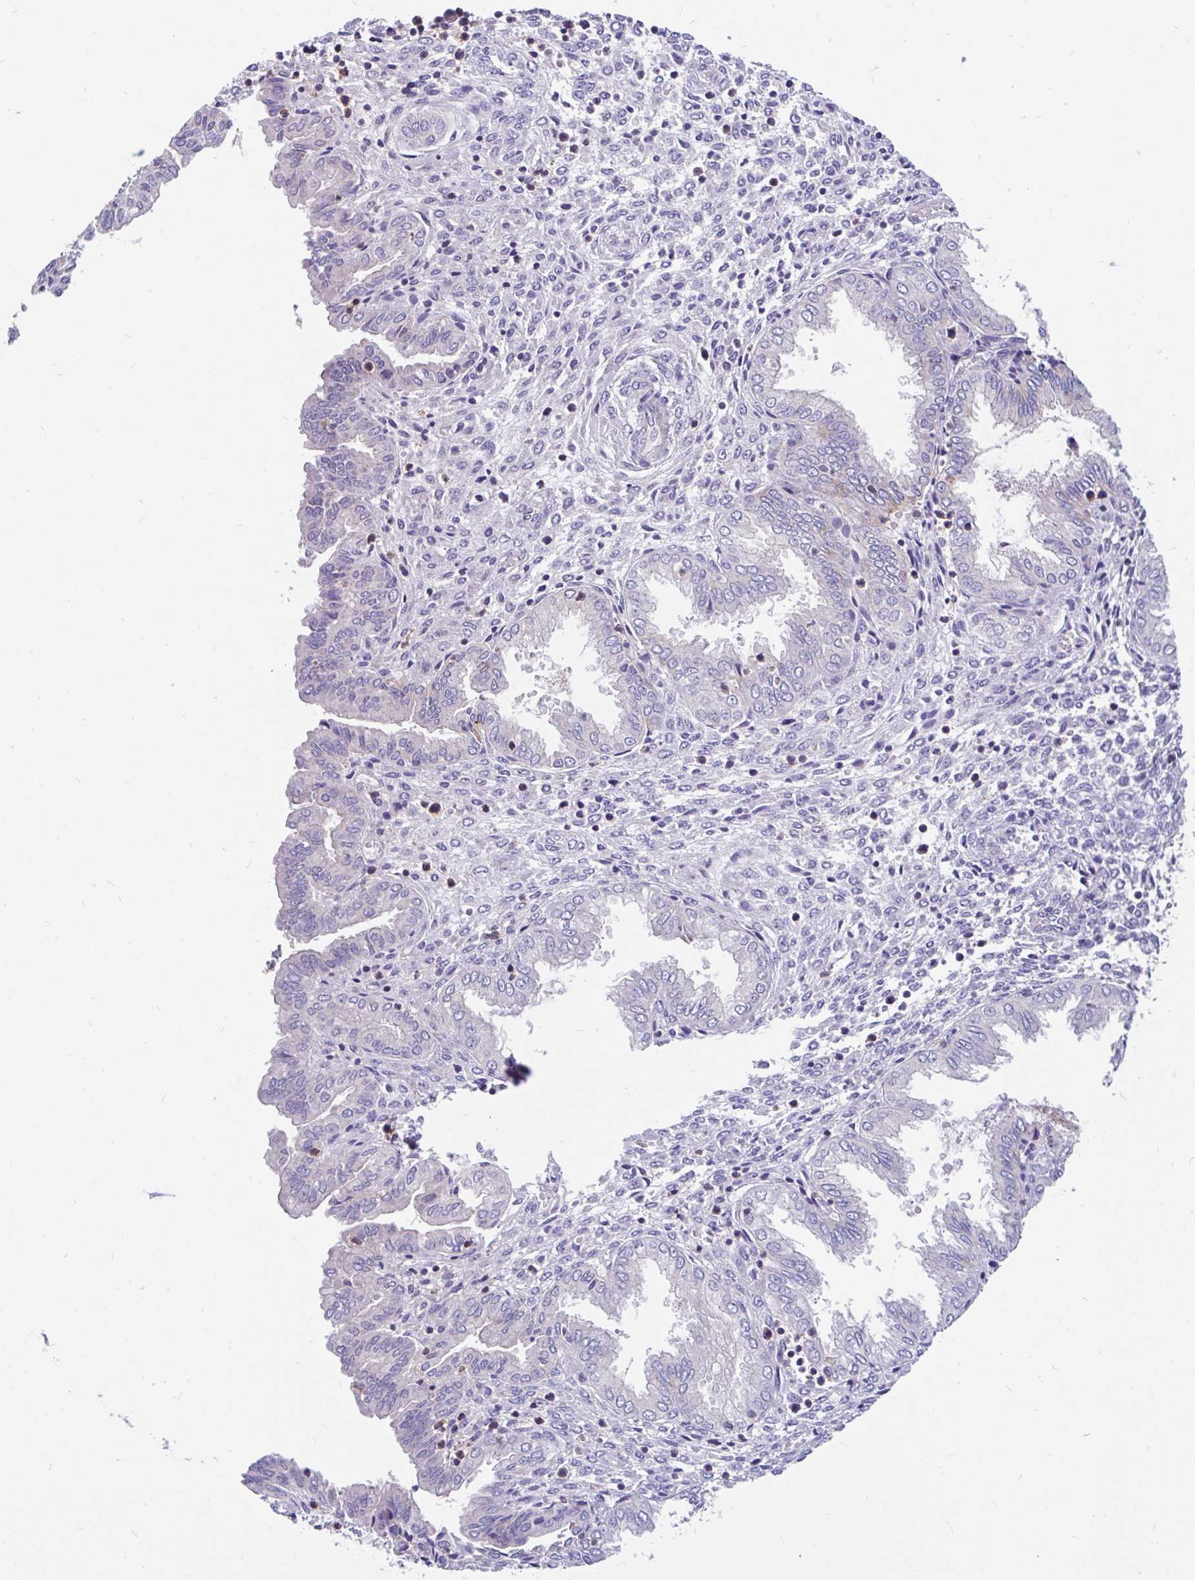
{"staining": {"intensity": "negative", "quantity": "none", "location": "none"}, "tissue": "endometrium", "cell_type": "Cells in endometrial stroma", "image_type": "normal", "snomed": [{"axis": "morphology", "description": "Normal tissue, NOS"}, {"axis": "topography", "description": "Endometrium"}], "caption": "Cells in endometrial stroma show no significant protein positivity in benign endometrium. Brightfield microscopy of immunohistochemistry stained with DAB (brown) and hematoxylin (blue), captured at high magnification.", "gene": "LRRC26", "patient": {"sex": "female", "age": 33}}